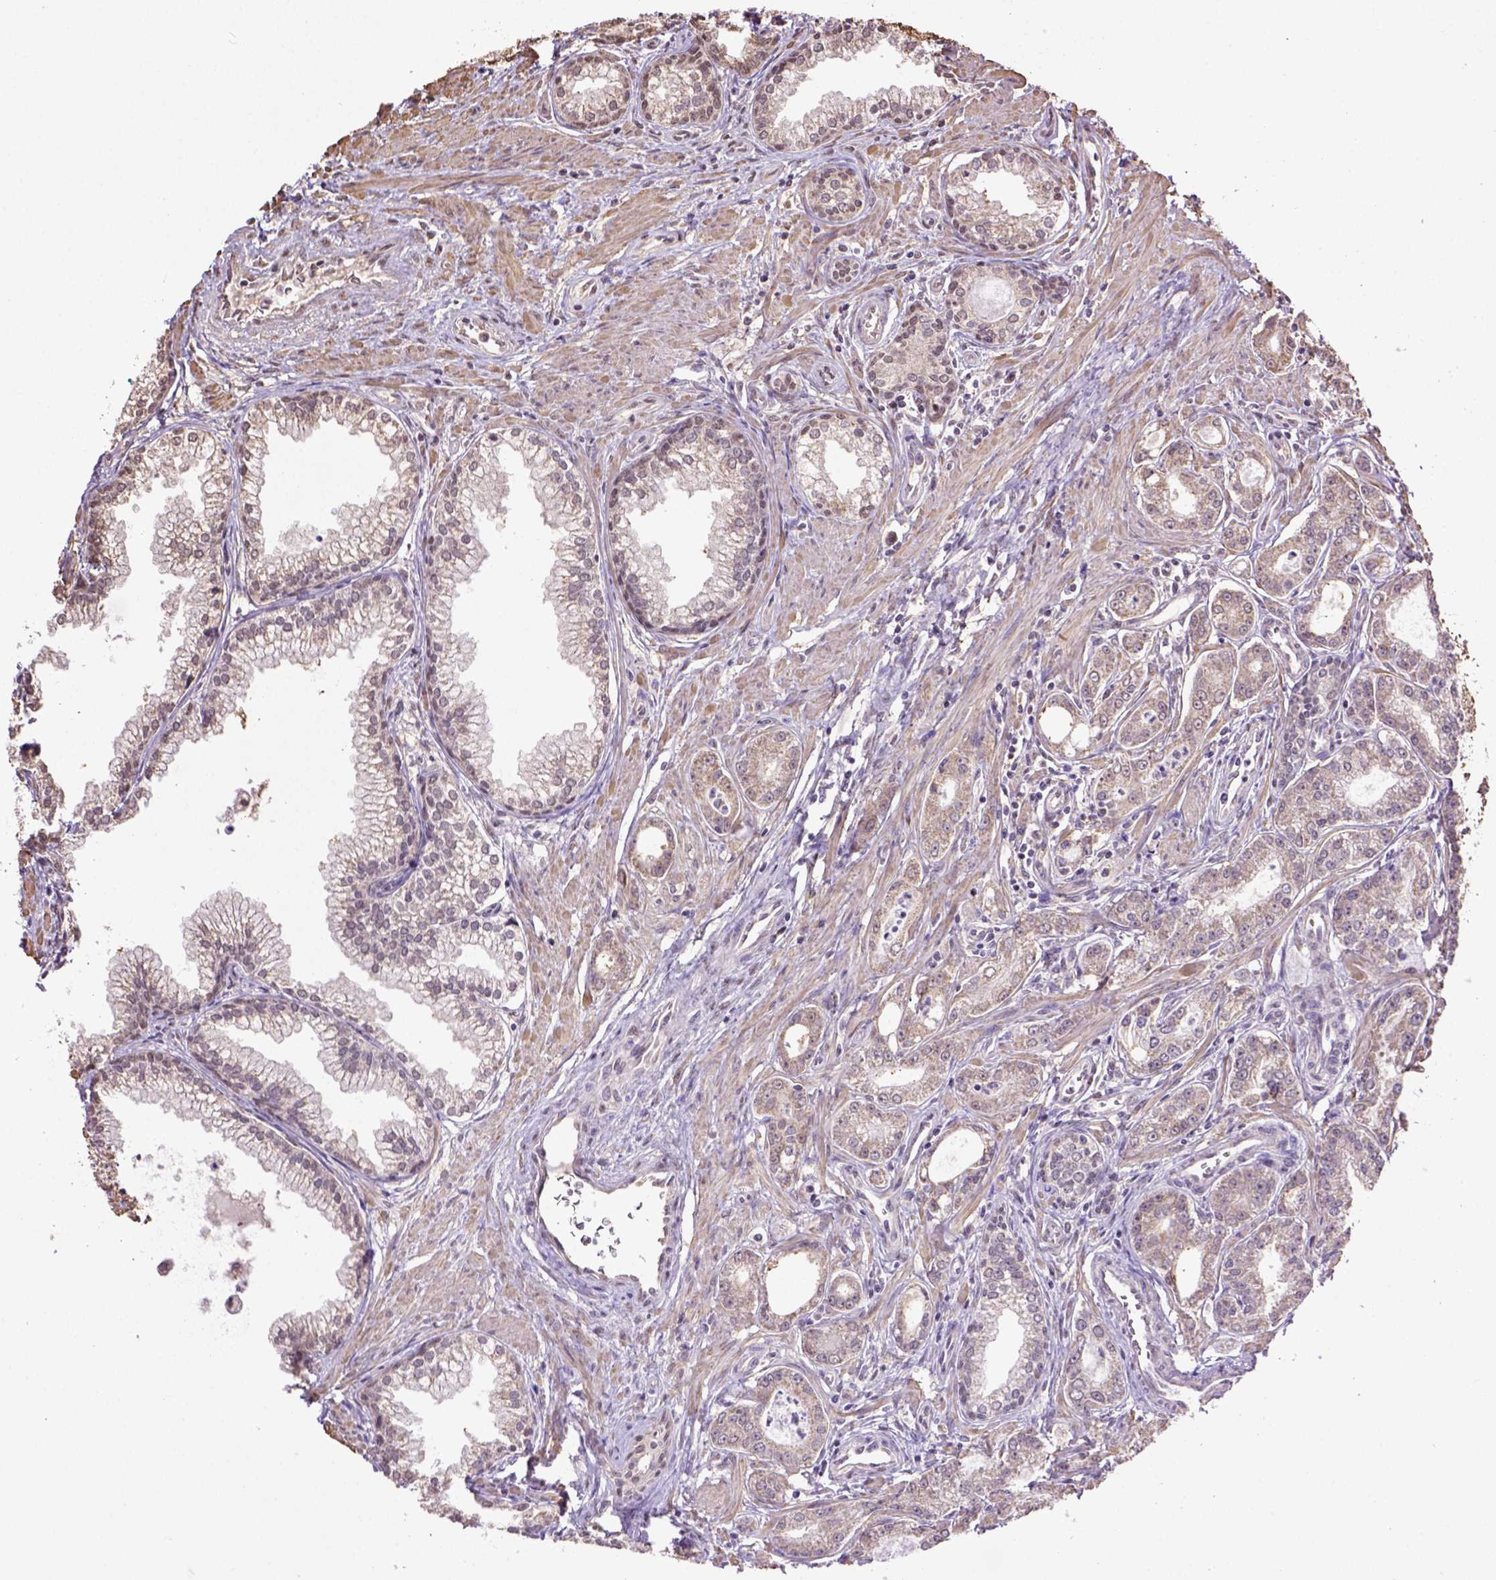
{"staining": {"intensity": "weak", "quantity": "25%-75%", "location": "cytoplasmic/membranous"}, "tissue": "prostate cancer", "cell_type": "Tumor cells", "image_type": "cancer", "snomed": [{"axis": "morphology", "description": "Adenocarcinoma, NOS"}, {"axis": "topography", "description": "Prostate"}], "caption": "A high-resolution histopathology image shows immunohistochemistry (IHC) staining of prostate adenocarcinoma, which displays weak cytoplasmic/membranous expression in about 25%-75% of tumor cells.", "gene": "WDR17", "patient": {"sex": "male", "age": 71}}